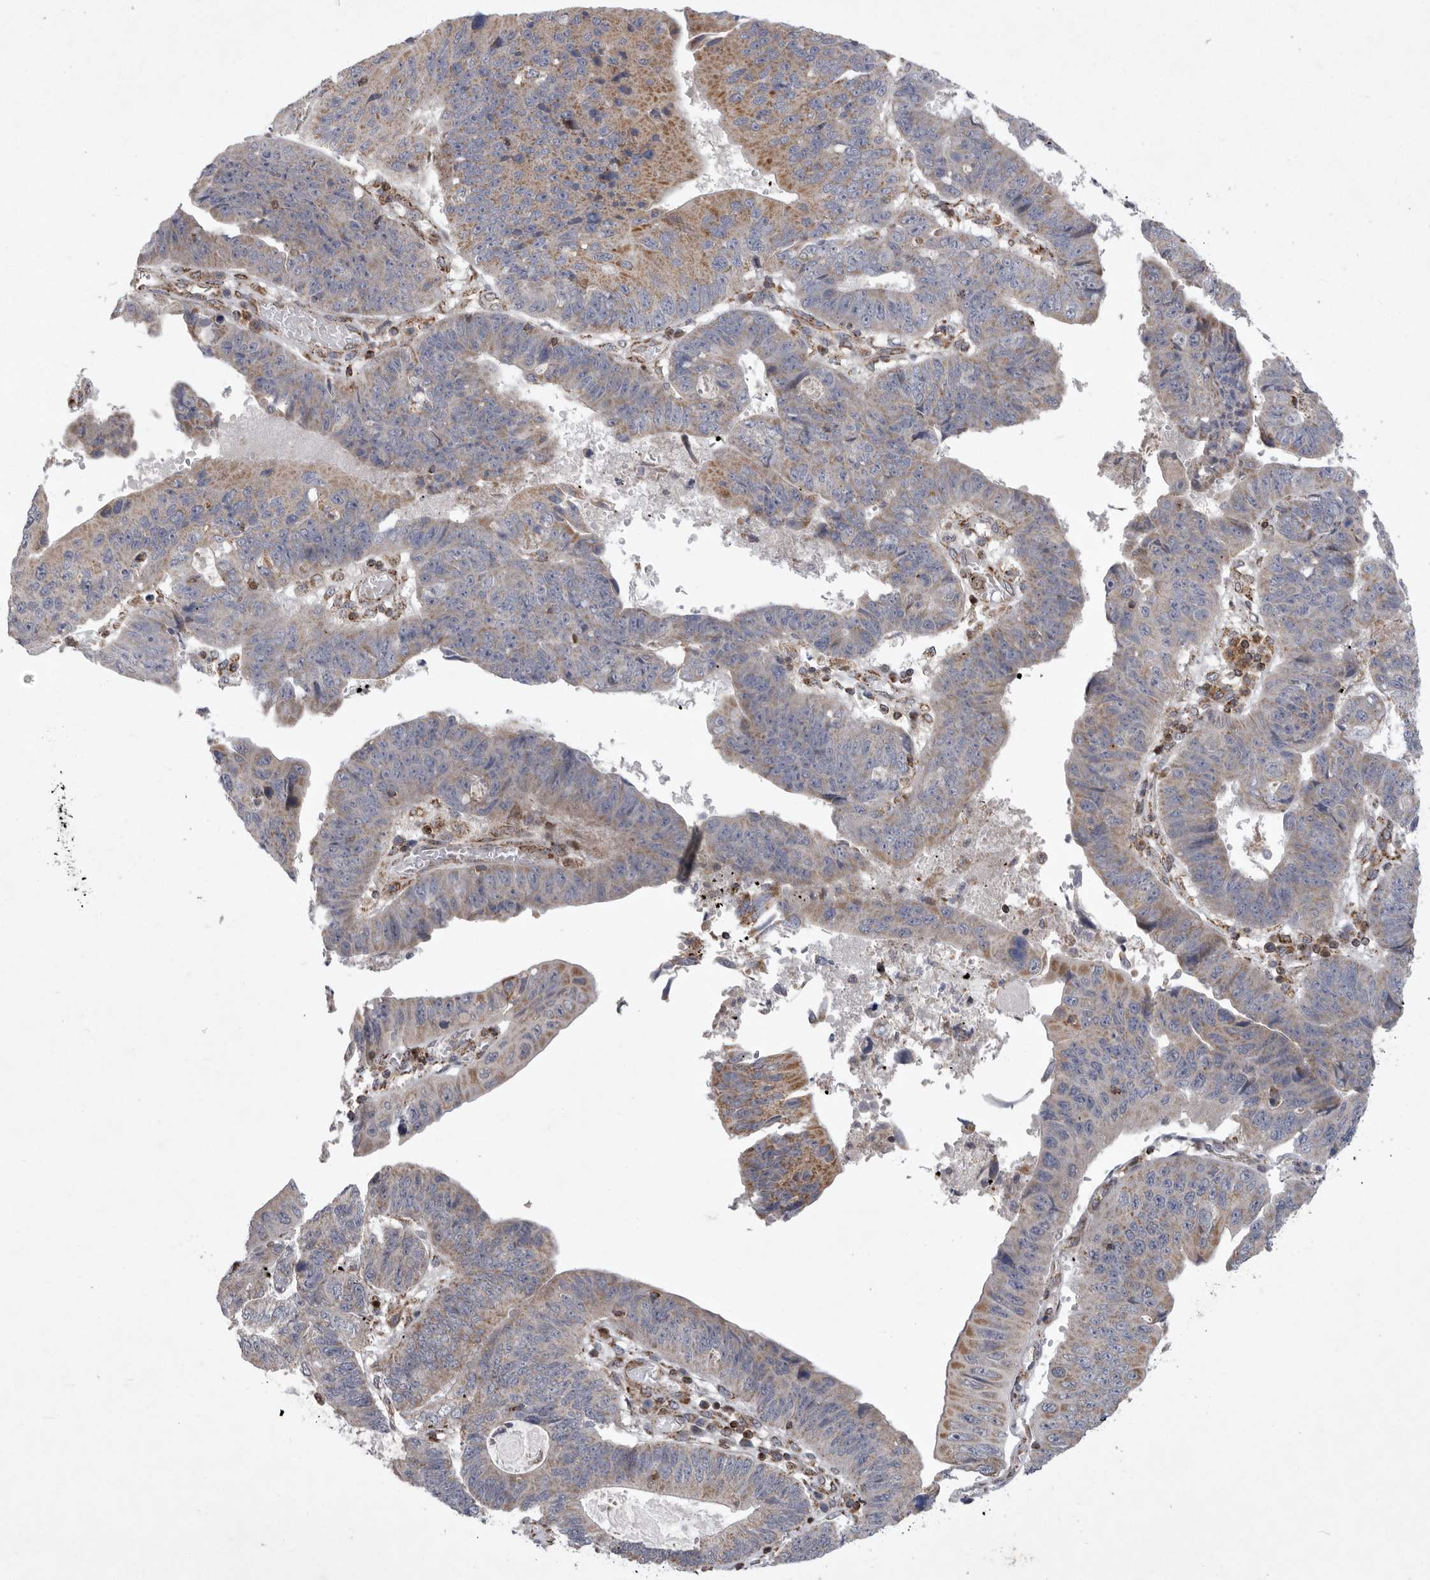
{"staining": {"intensity": "moderate", "quantity": "25%-75%", "location": "cytoplasmic/membranous"}, "tissue": "stomach cancer", "cell_type": "Tumor cells", "image_type": "cancer", "snomed": [{"axis": "morphology", "description": "Adenocarcinoma, NOS"}, {"axis": "topography", "description": "Stomach"}], "caption": "DAB immunohistochemical staining of stomach adenocarcinoma shows moderate cytoplasmic/membranous protein expression in approximately 25%-75% of tumor cells.", "gene": "MPZL1", "patient": {"sex": "male", "age": 59}}